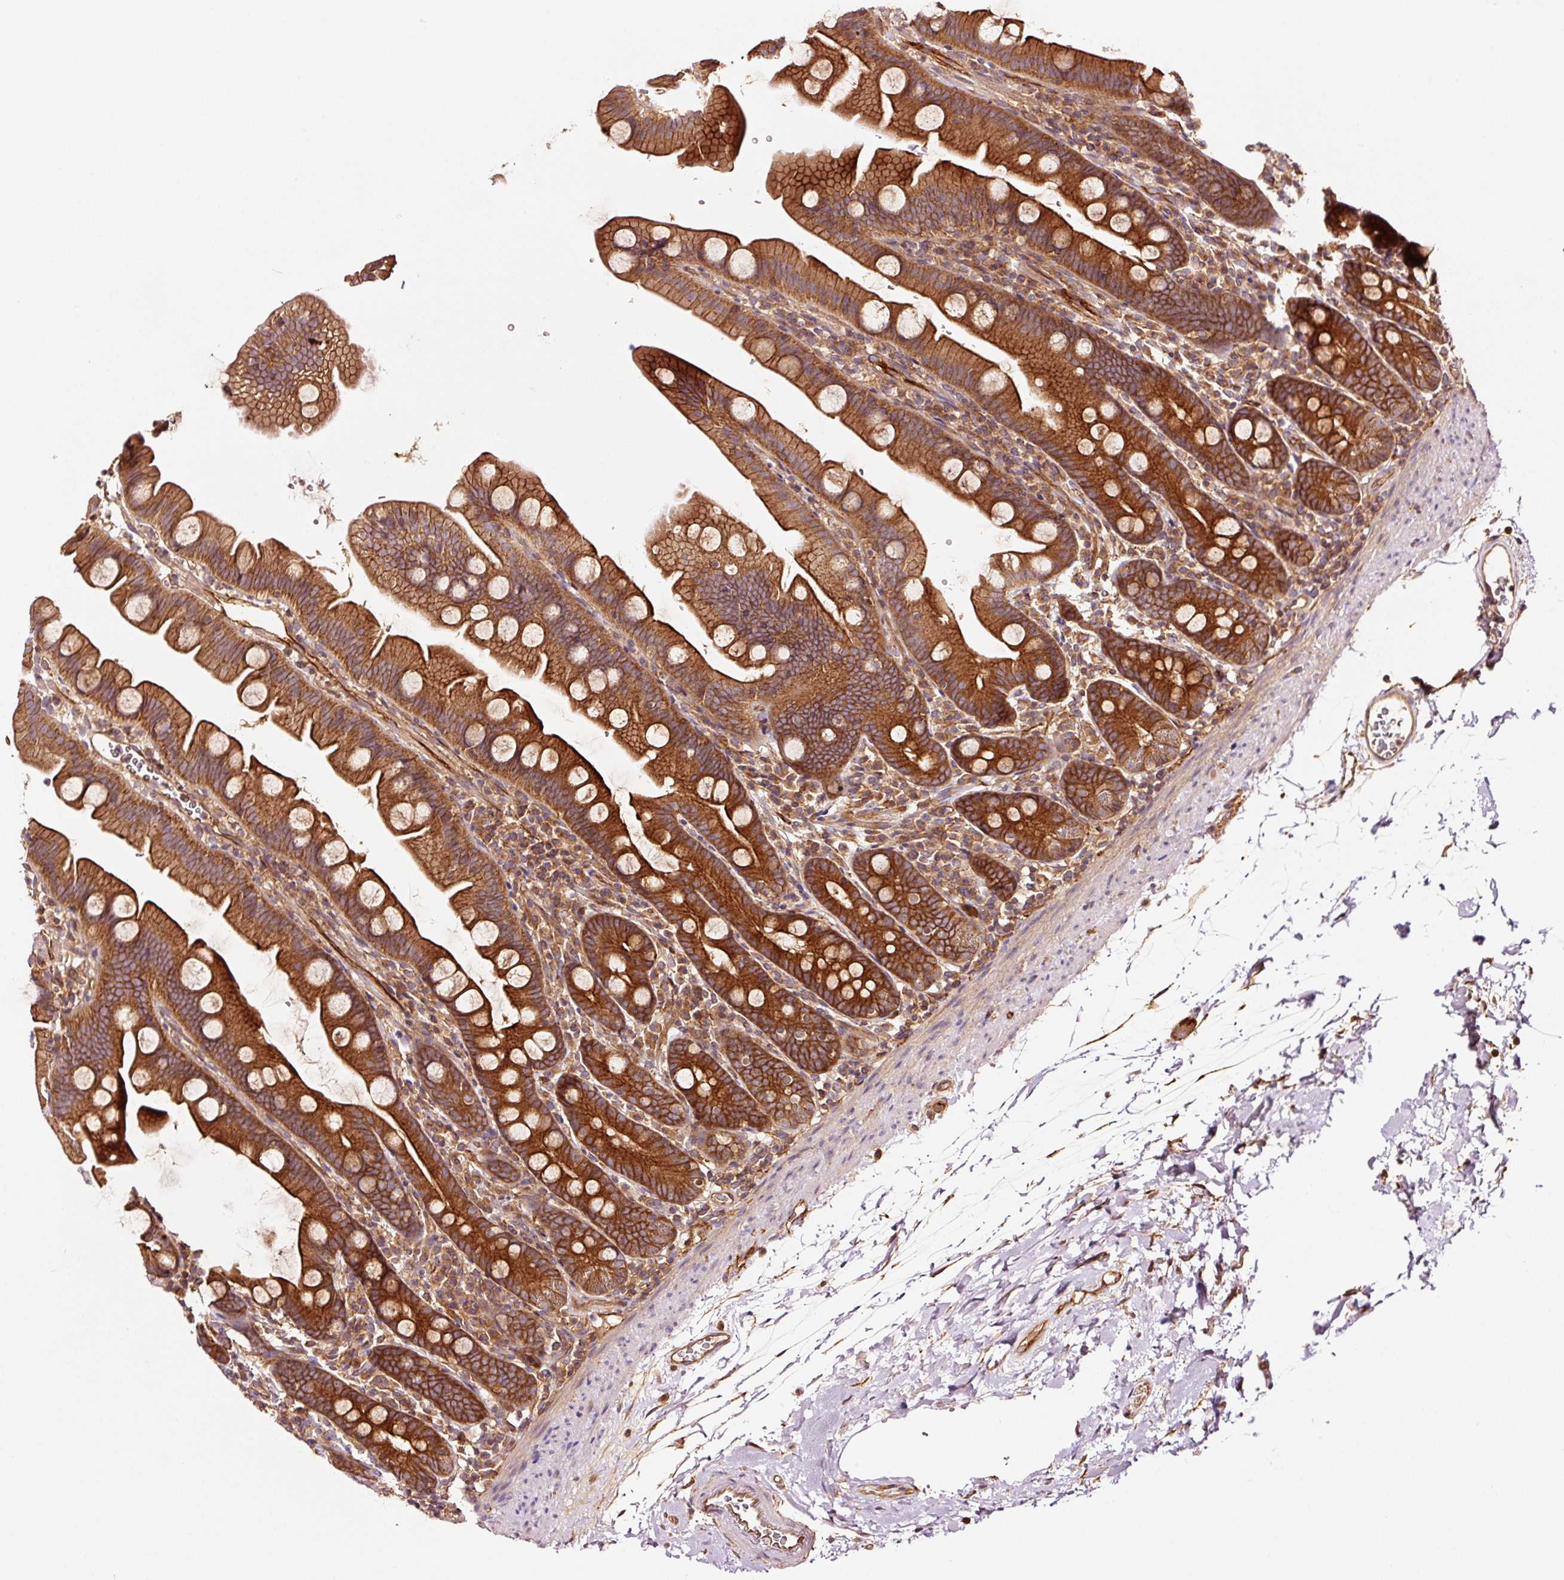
{"staining": {"intensity": "strong", "quantity": ">75%", "location": "cytoplasmic/membranous"}, "tissue": "small intestine", "cell_type": "Glandular cells", "image_type": "normal", "snomed": [{"axis": "morphology", "description": "Normal tissue, NOS"}, {"axis": "topography", "description": "Small intestine"}], "caption": "Protein staining of benign small intestine demonstrates strong cytoplasmic/membranous staining in approximately >75% of glandular cells.", "gene": "METAP1", "patient": {"sex": "female", "age": 68}}